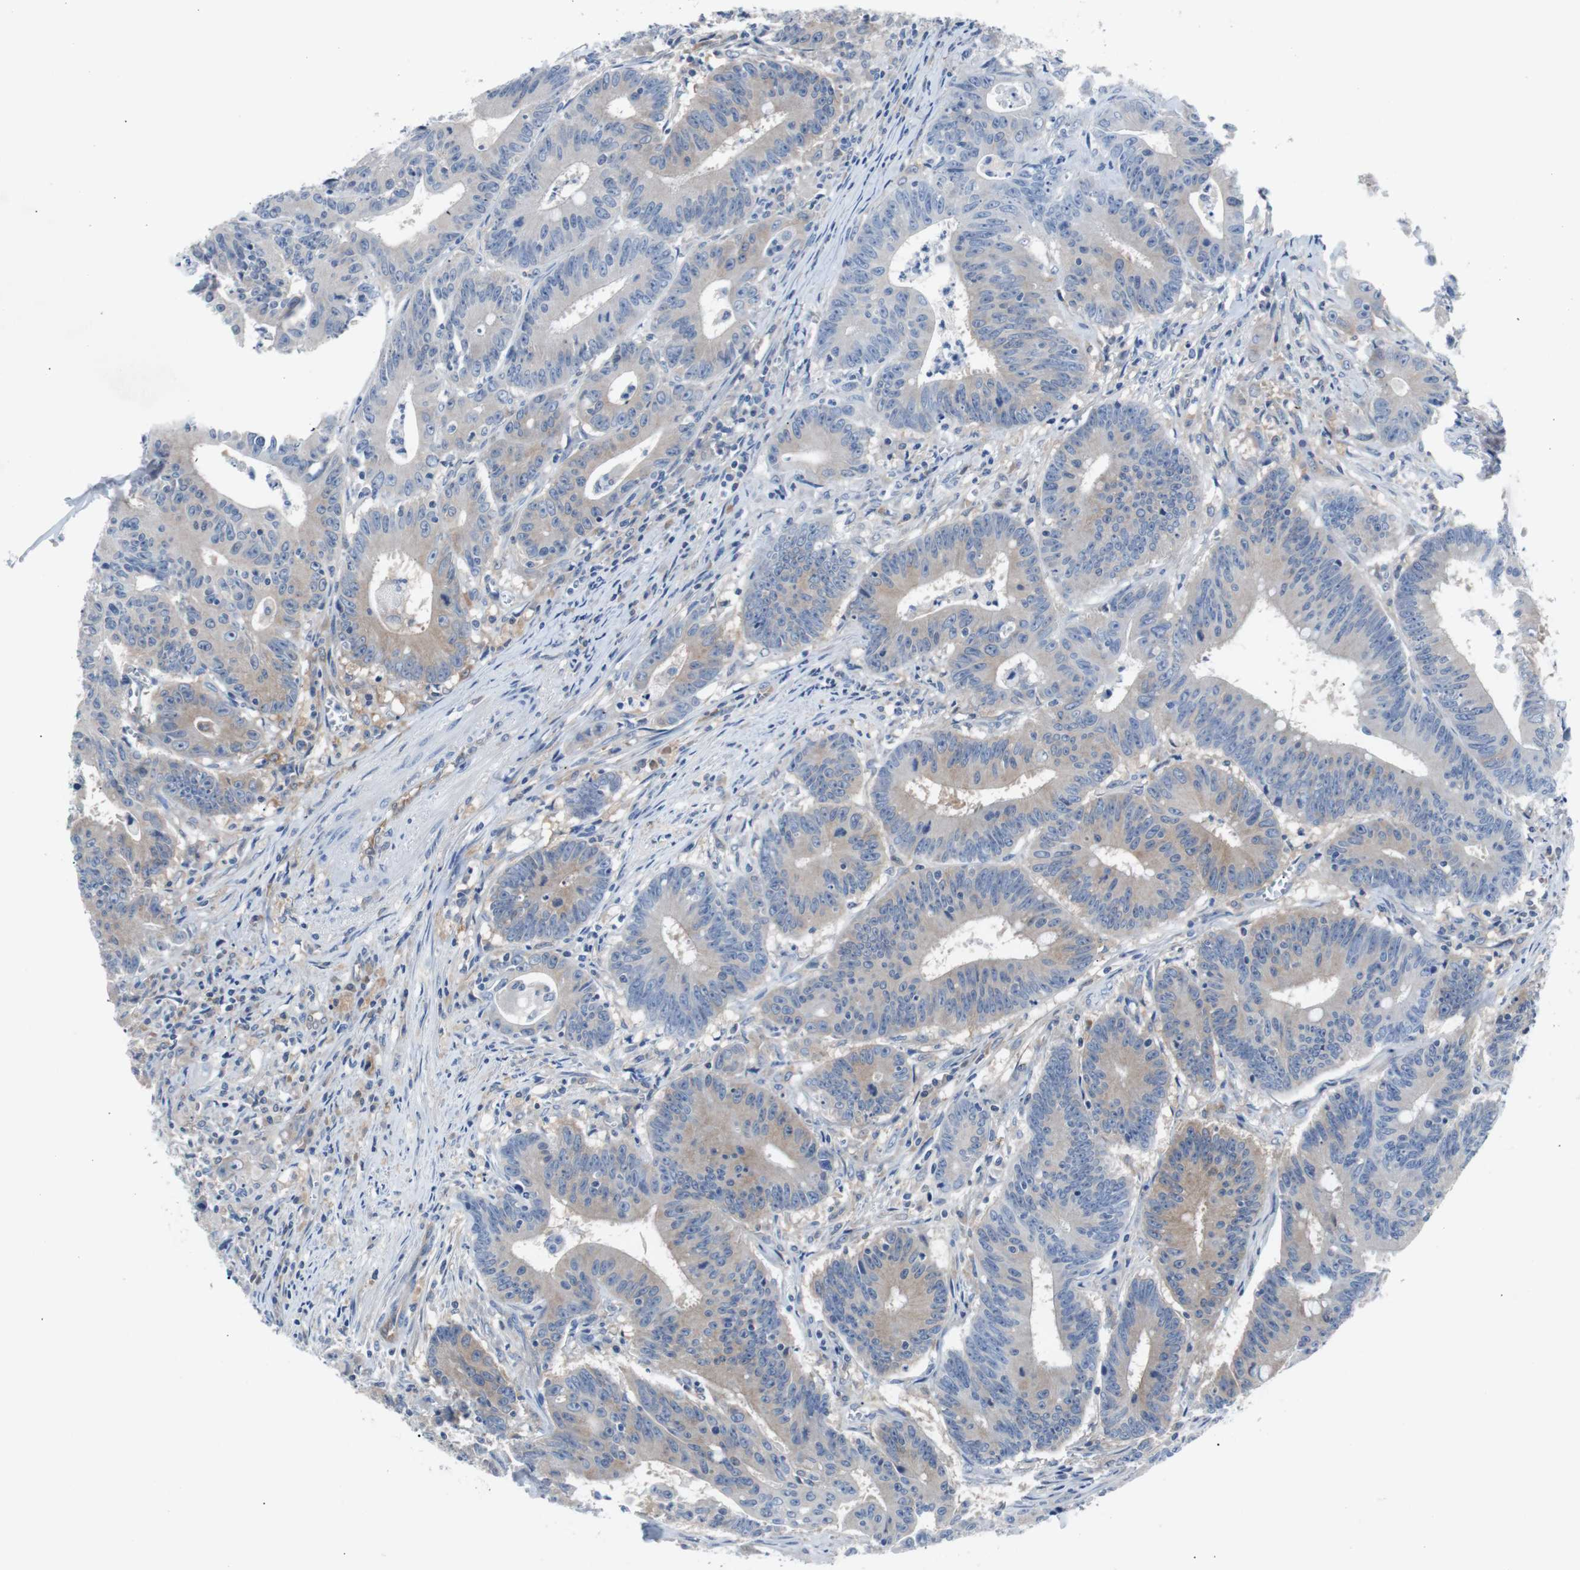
{"staining": {"intensity": "moderate", "quantity": ">75%", "location": "cytoplasmic/membranous"}, "tissue": "colorectal cancer", "cell_type": "Tumor cells", "image_type": "cancer", "snomed": [{"axis": "morphology", "description": "Adenocarcinoma, NOS"}, {"axis": "topography", "description": "Colon"}], "caption": "Immunohistochemistry (DAB (3,3'-diaminobenzidine)) staining of colorectal adenocarcinoma shows moderate cytoplasmic/membranous protein staining in approximately >75% of tumor cells.", "gene": "EEF2K", "patient": {"sex": "male", "age": 45}}